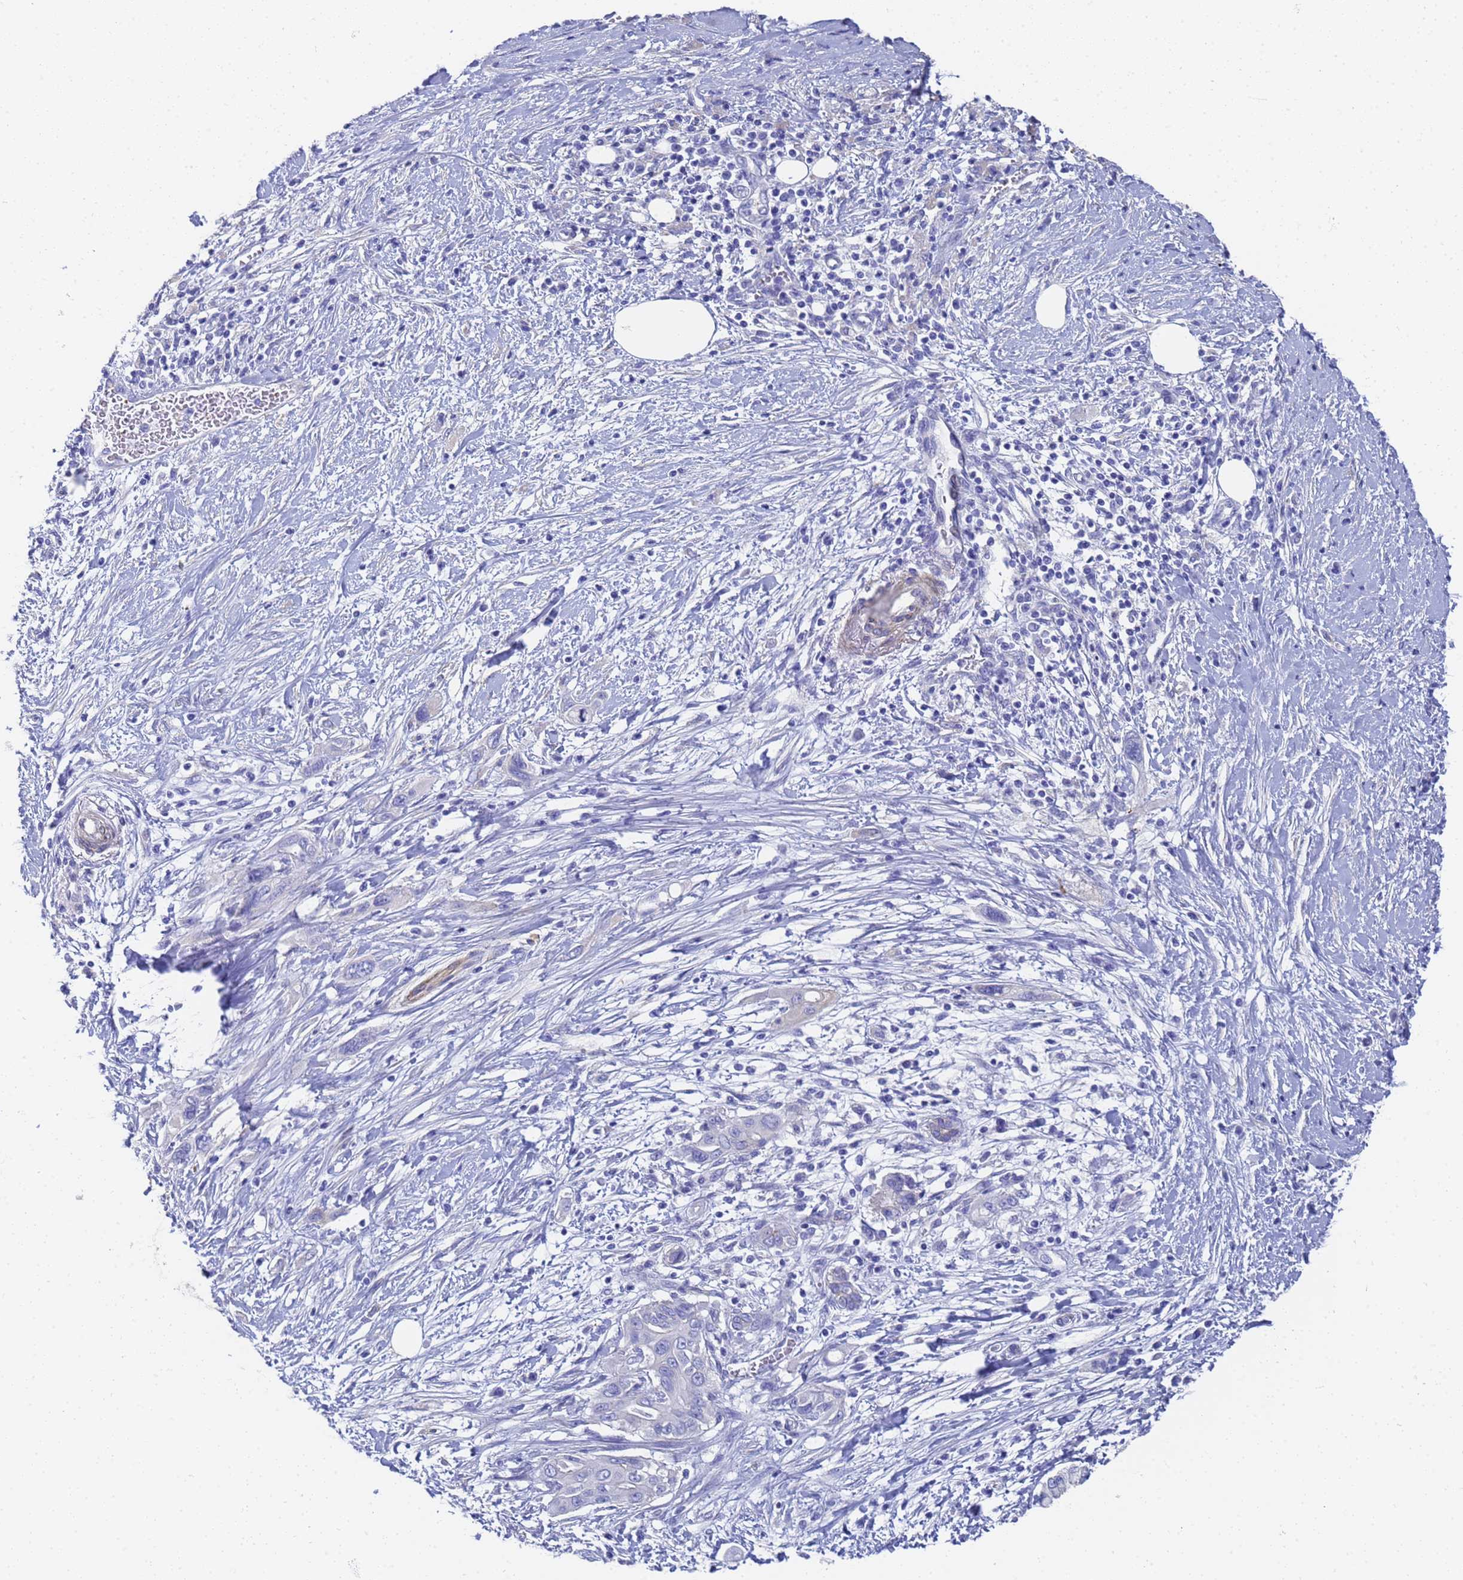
{"staining": {"intensity": "weak", "quantity": "<25%", "location": "cytoplasmic/membranous"}, "tissue": "pancreatic cancer", "cell_type": "Tumor cells", "image_type": "cancer", "snomed": [{"axis": "morphology", "description": "Adenocarcinoma, NOS"}, {"axis": "topography", "description": "Pancreas"}], "caption": "Tumor cells are negative for brown protein staining in pancreatic adenocarcinoma. (Stains: DAB immunohistochemistry (IHC) with hematoxylin counter stain, Microscopy: brightfield microscopy at high magnification).", "gene": "TUBB1", "patient": {"sex": "male", "age": 58}}